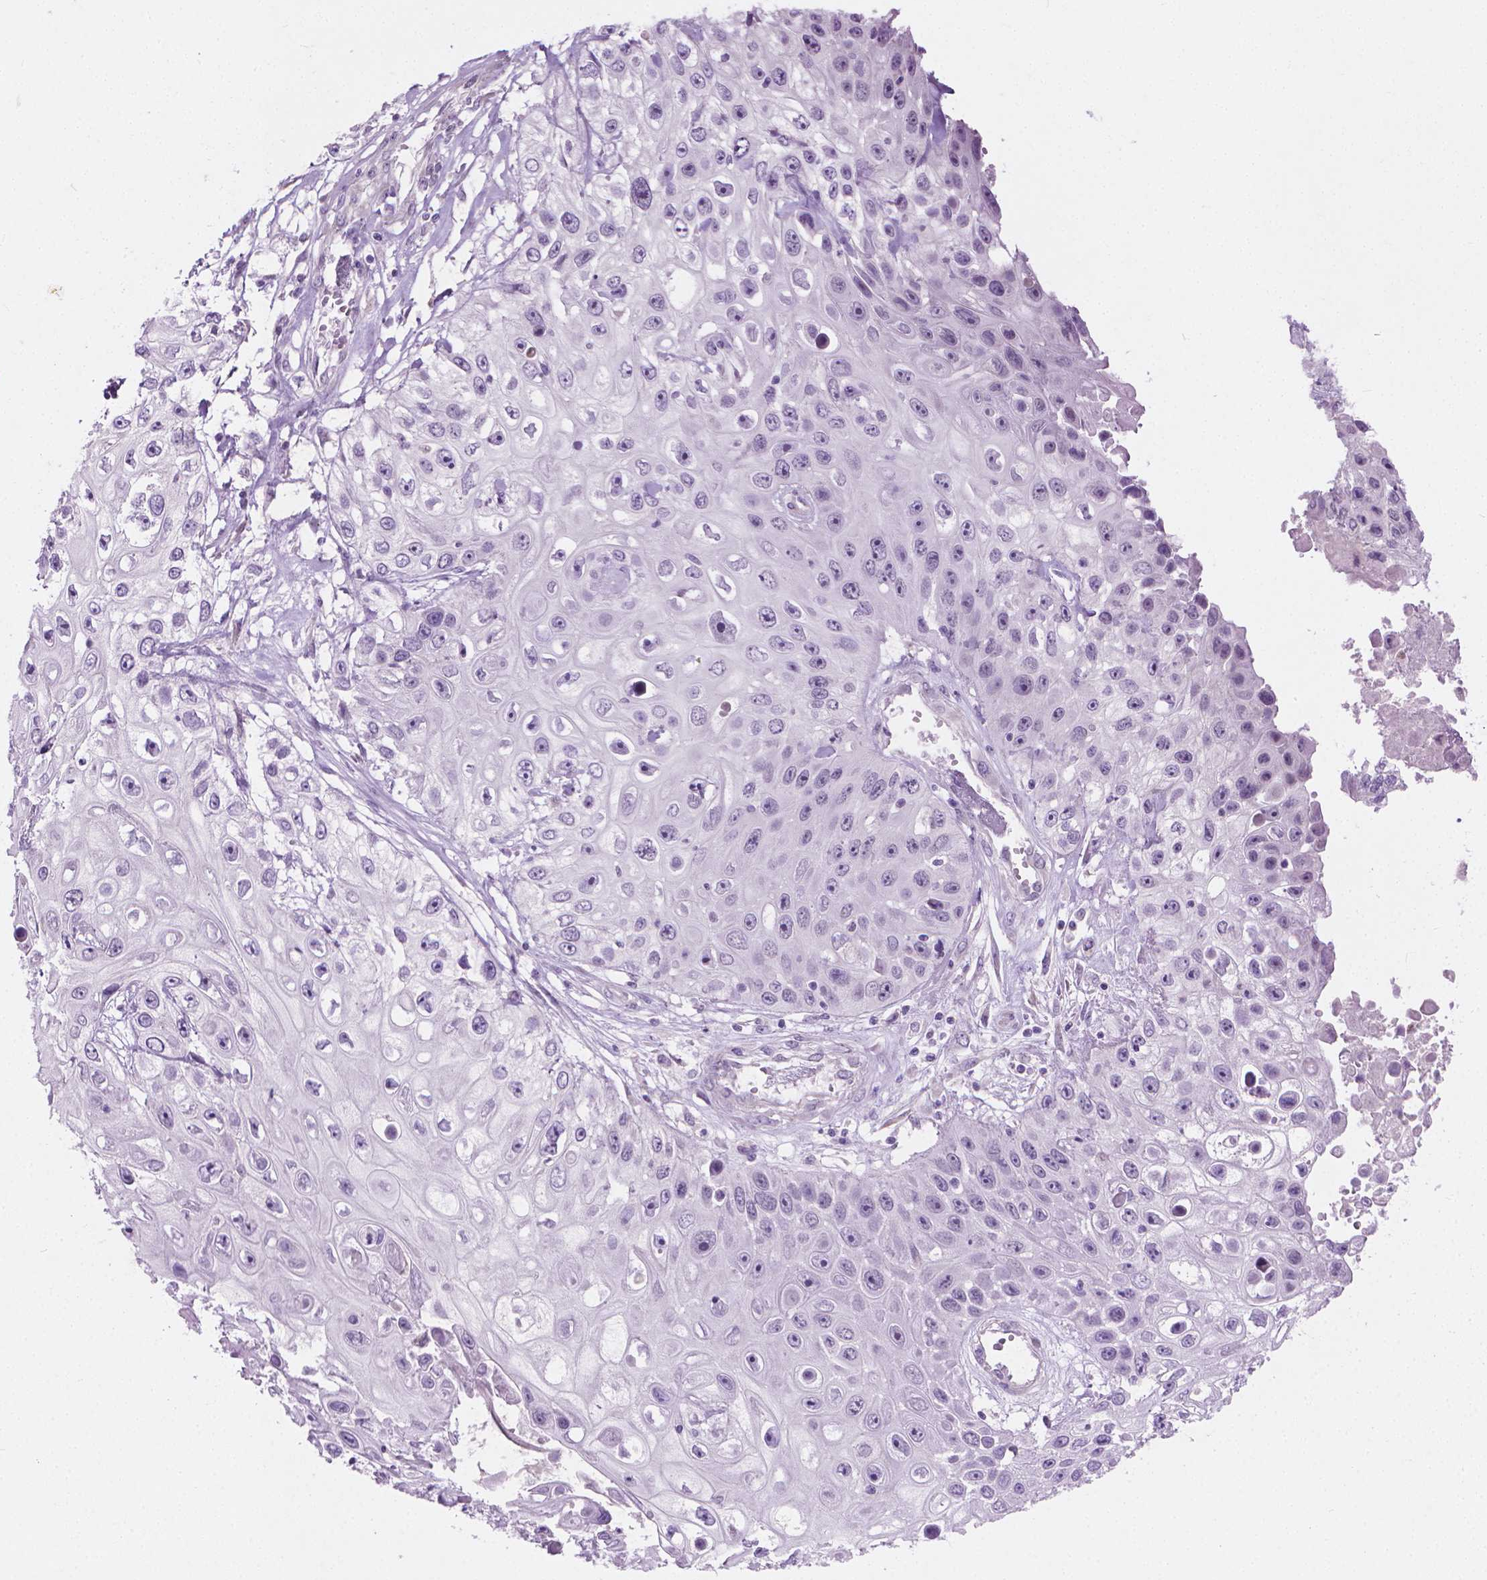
{"staining": {"intensity": "negative", "quantity": "none", "location": "none"}, "tissue": "skin cancer", "cell_type": "Tumor cells", "image_type": "cancer", "snomed": [{"axis": "morphology", "description": "Squamous cell carcinoma, NOS"}, {"axis": "topography", "description": "Skin"}], "caption": "This is a photomicrograph of IHC staining of skin cancer, which shows no staining in tumor cells.", "gene": "KRT73", "patient": {"sex": "male", "age": 82}}